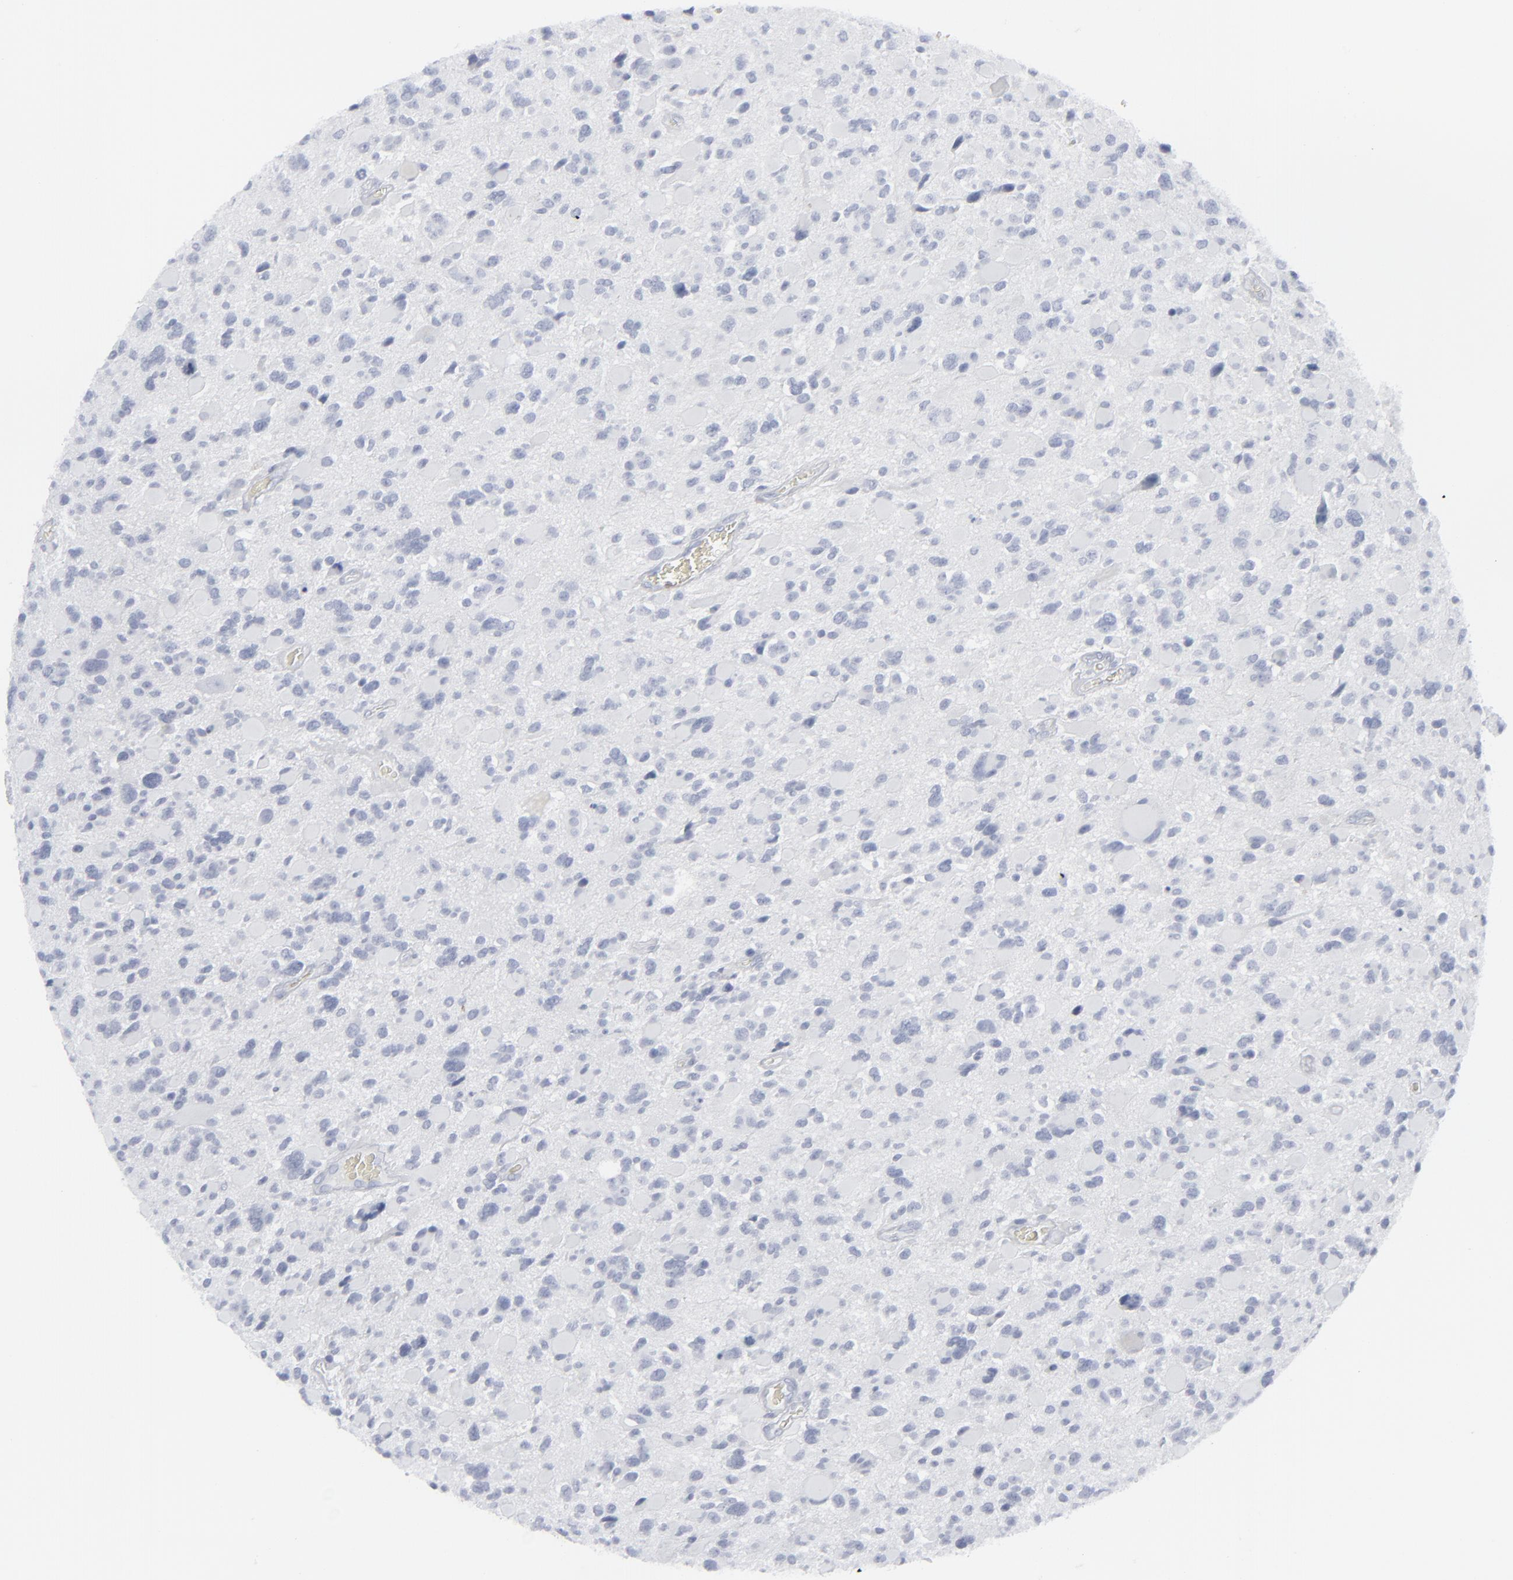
{"staining": {"intensity": "negative", "quantity": "none", "location": "none"}, "tissue": "glioma", "cell_type": "Tumor cells", "image_type": "cancer", "snomed": [{"axis": "morphology", "description": "Glioma, malignant, High grade"}, {"axis": "topography", "description": "Brain"}], "caption": "A high-resolution histopathology image shows immunohistochemistry (IHC) staining of glioma, which shows no significant positivity in tumor cells. (DAB (3,3'-diaminobenzidine) immunohistochemistry (IHC) with hematoxylin counter stain).", "gene": "MSLN", "patient": {"sex": "female", "age": 37}}